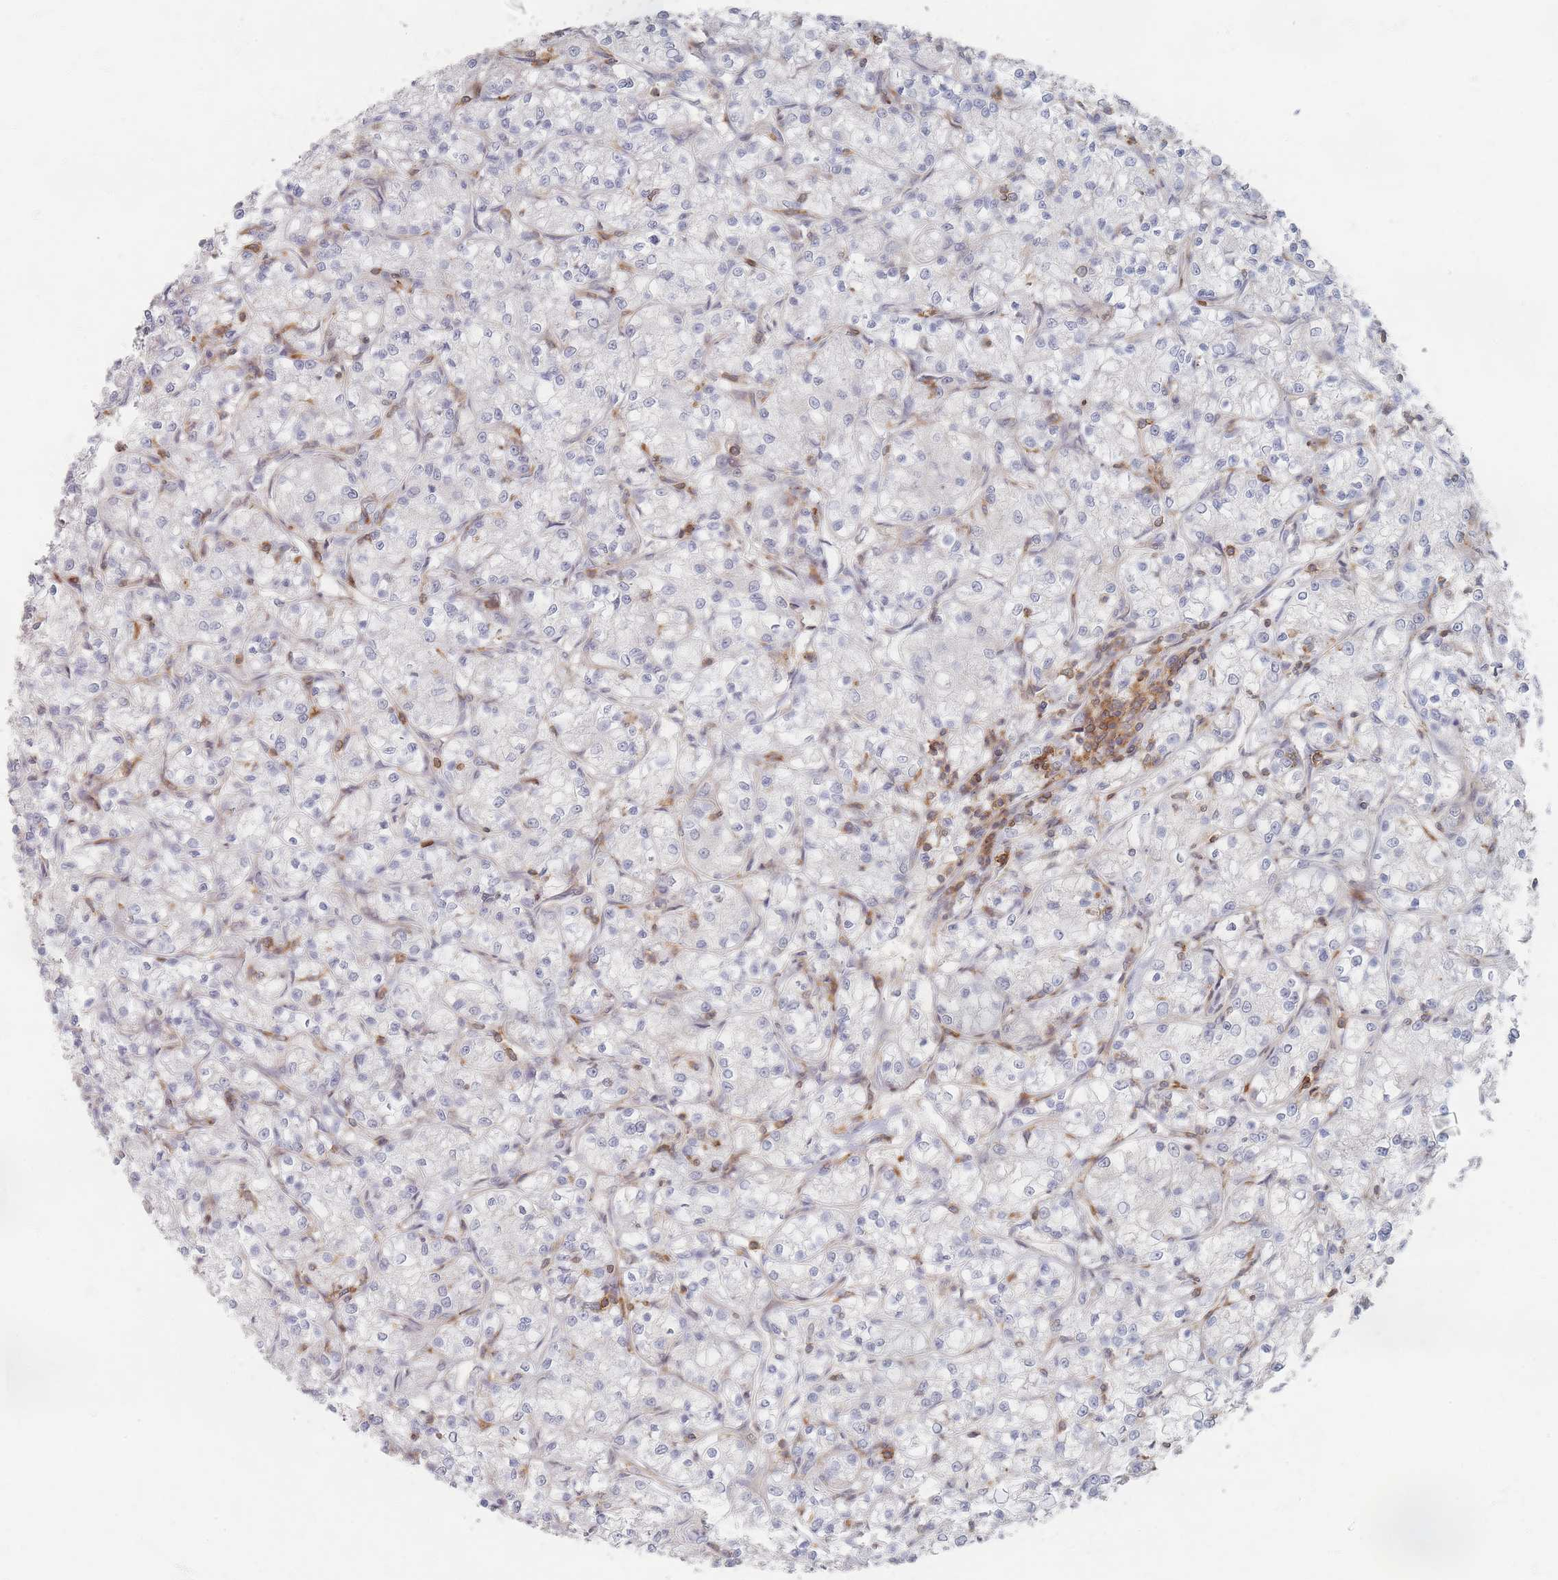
{"staining": {"intensity": "negative", "quantity": "none", "location": "none"}, "tissue": "renal cancer", "cell_type": "Tumor cells", "image_type": "cancer", "snomed": [{"axis": "morphology", "description": "Adenocarcinoma, NOS"}, {"axis": "topography", "description": "Kidney"}], "caption": "Human renal cancer (adenocarcinoma) stained for a protein using immunohistochemistry (IHC) exhibits no staining in tumor cells.", "gene": "ZNF852", "patient": {"sex": "female", "age": 59}}